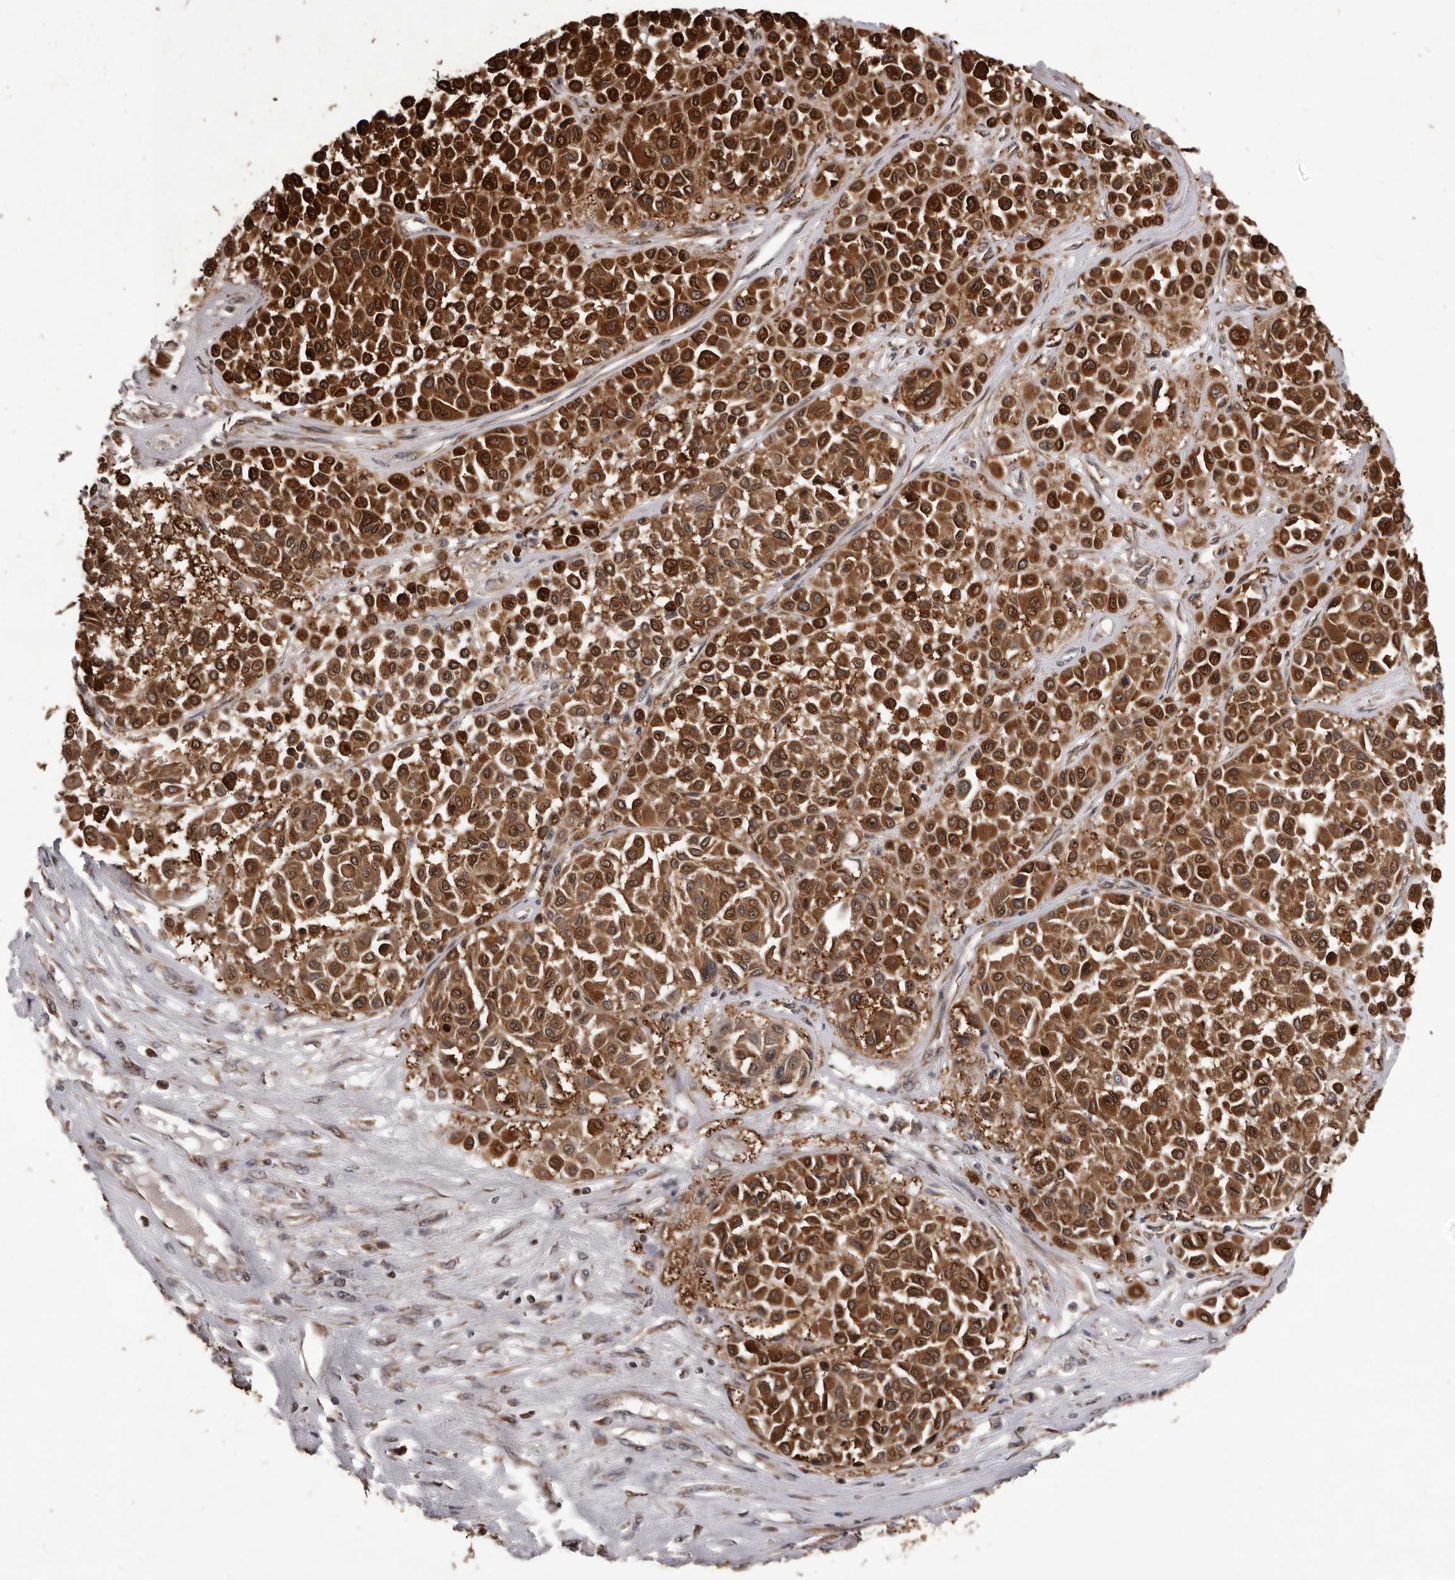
{"staining": {"intensity": "strong", "quantity": ">75%", "location": "cytoplasmic/membranous"}, "tissue": "melanoma", "cell_type": "Tumor cells", "image_type": "cancer", "snomed": [{"axis": "morphology", "description": "Malignant melanoma, Metastatic site"}, {"axis": "topography", "description": "Soft tissue"}], "caption": "Immunohistochemical staining of melanoma exhibits high levels of strong cytoplasmic/membranous staining in approximately >75% of tumor cells.", "gene": "GADD45B", "patient": {"sex": "male", "age": 41}}